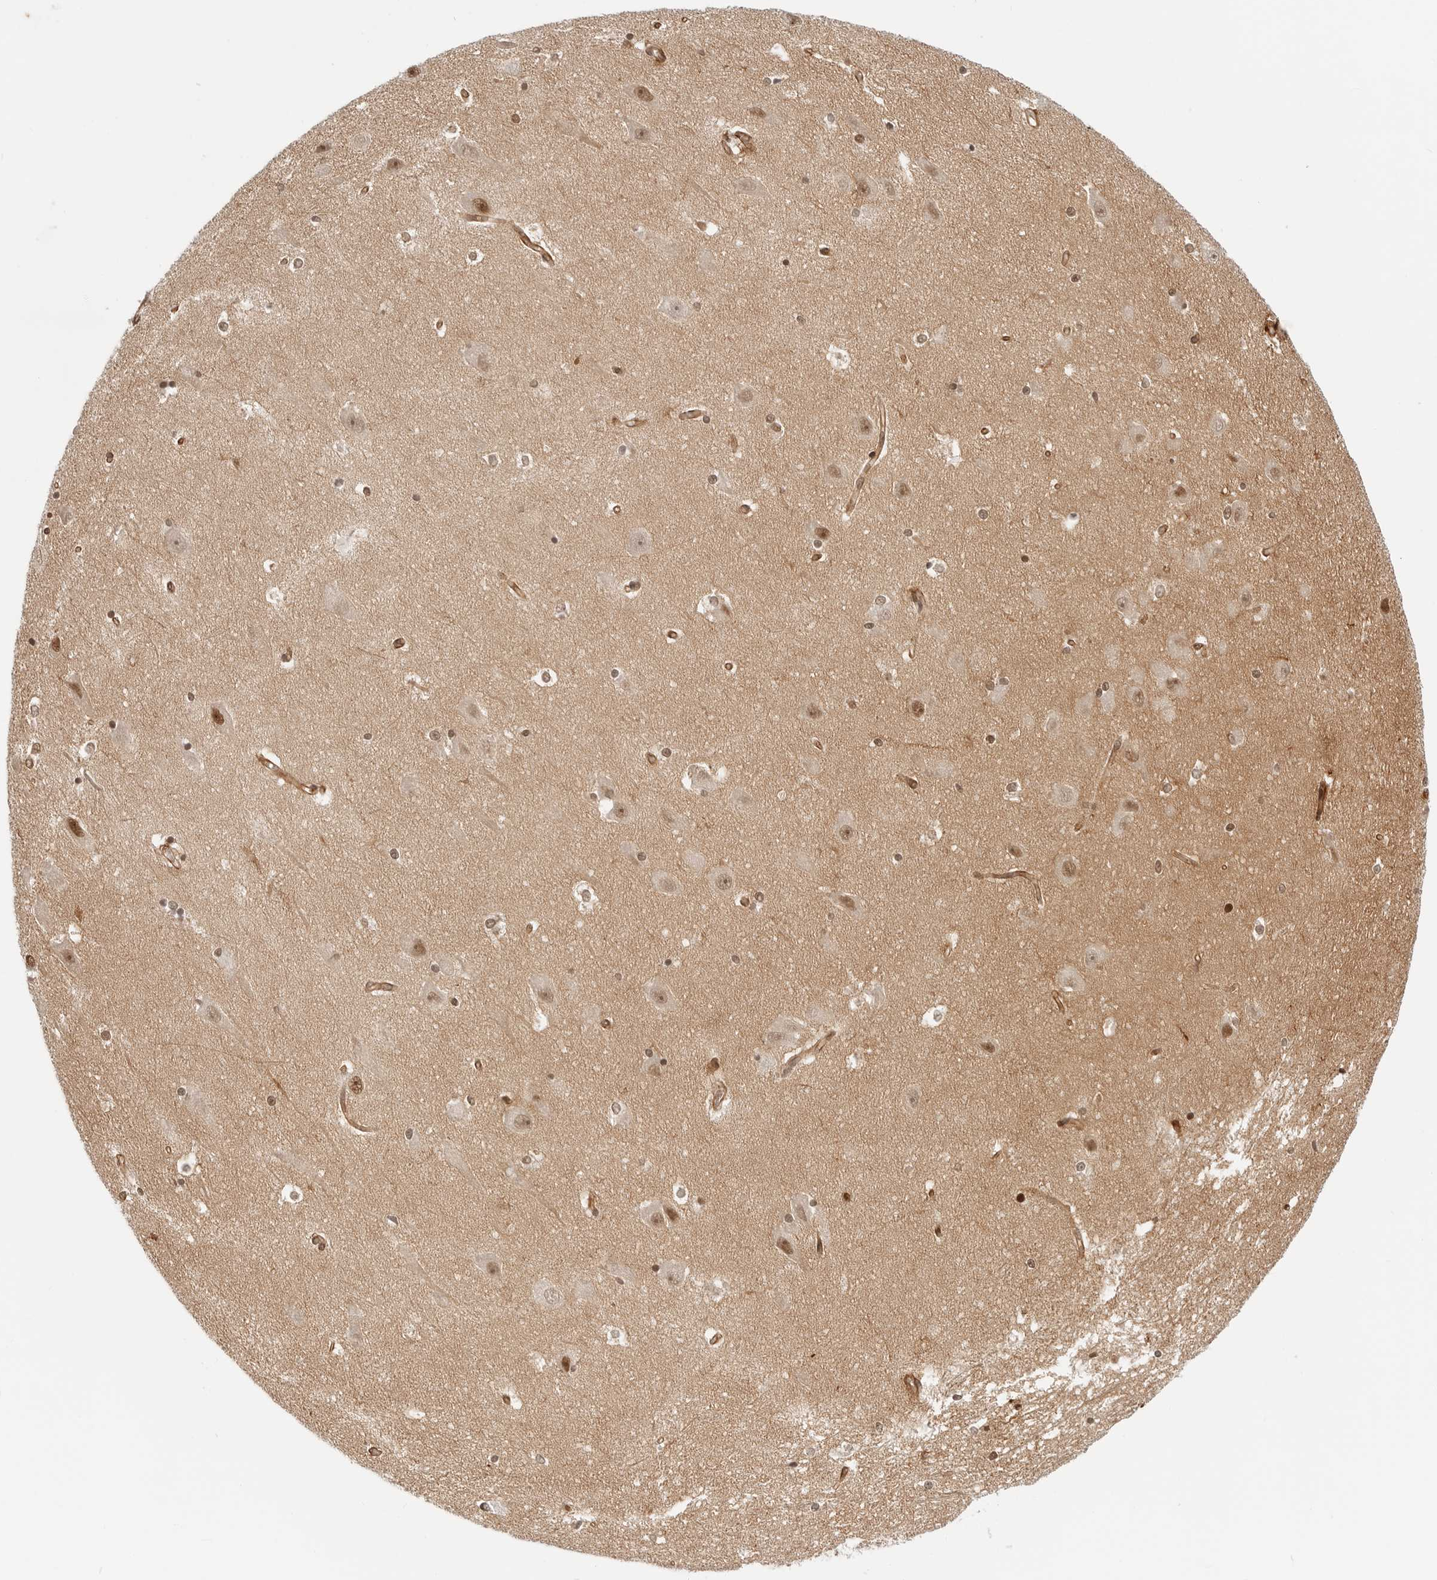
{"staining": {"intensity": "moderate", "quantity": ">75%", "location": "nuclear"}, "tissue": "hippocampus", "cell_type": "Glial cells", "image_type": "normal", "snomed": [{"axis": "morphology", "description": "Normal tissue, NOS"}, {"axis": "topography", "description": "Hippocampus"}], "caption": "IHC (DAB) staining of benign hippocampus displays moderate nuclear protein staining in approximately >75% of glial cells.", "gene": "ZNF613", "patient": {"sex": "male", "age": 45}}